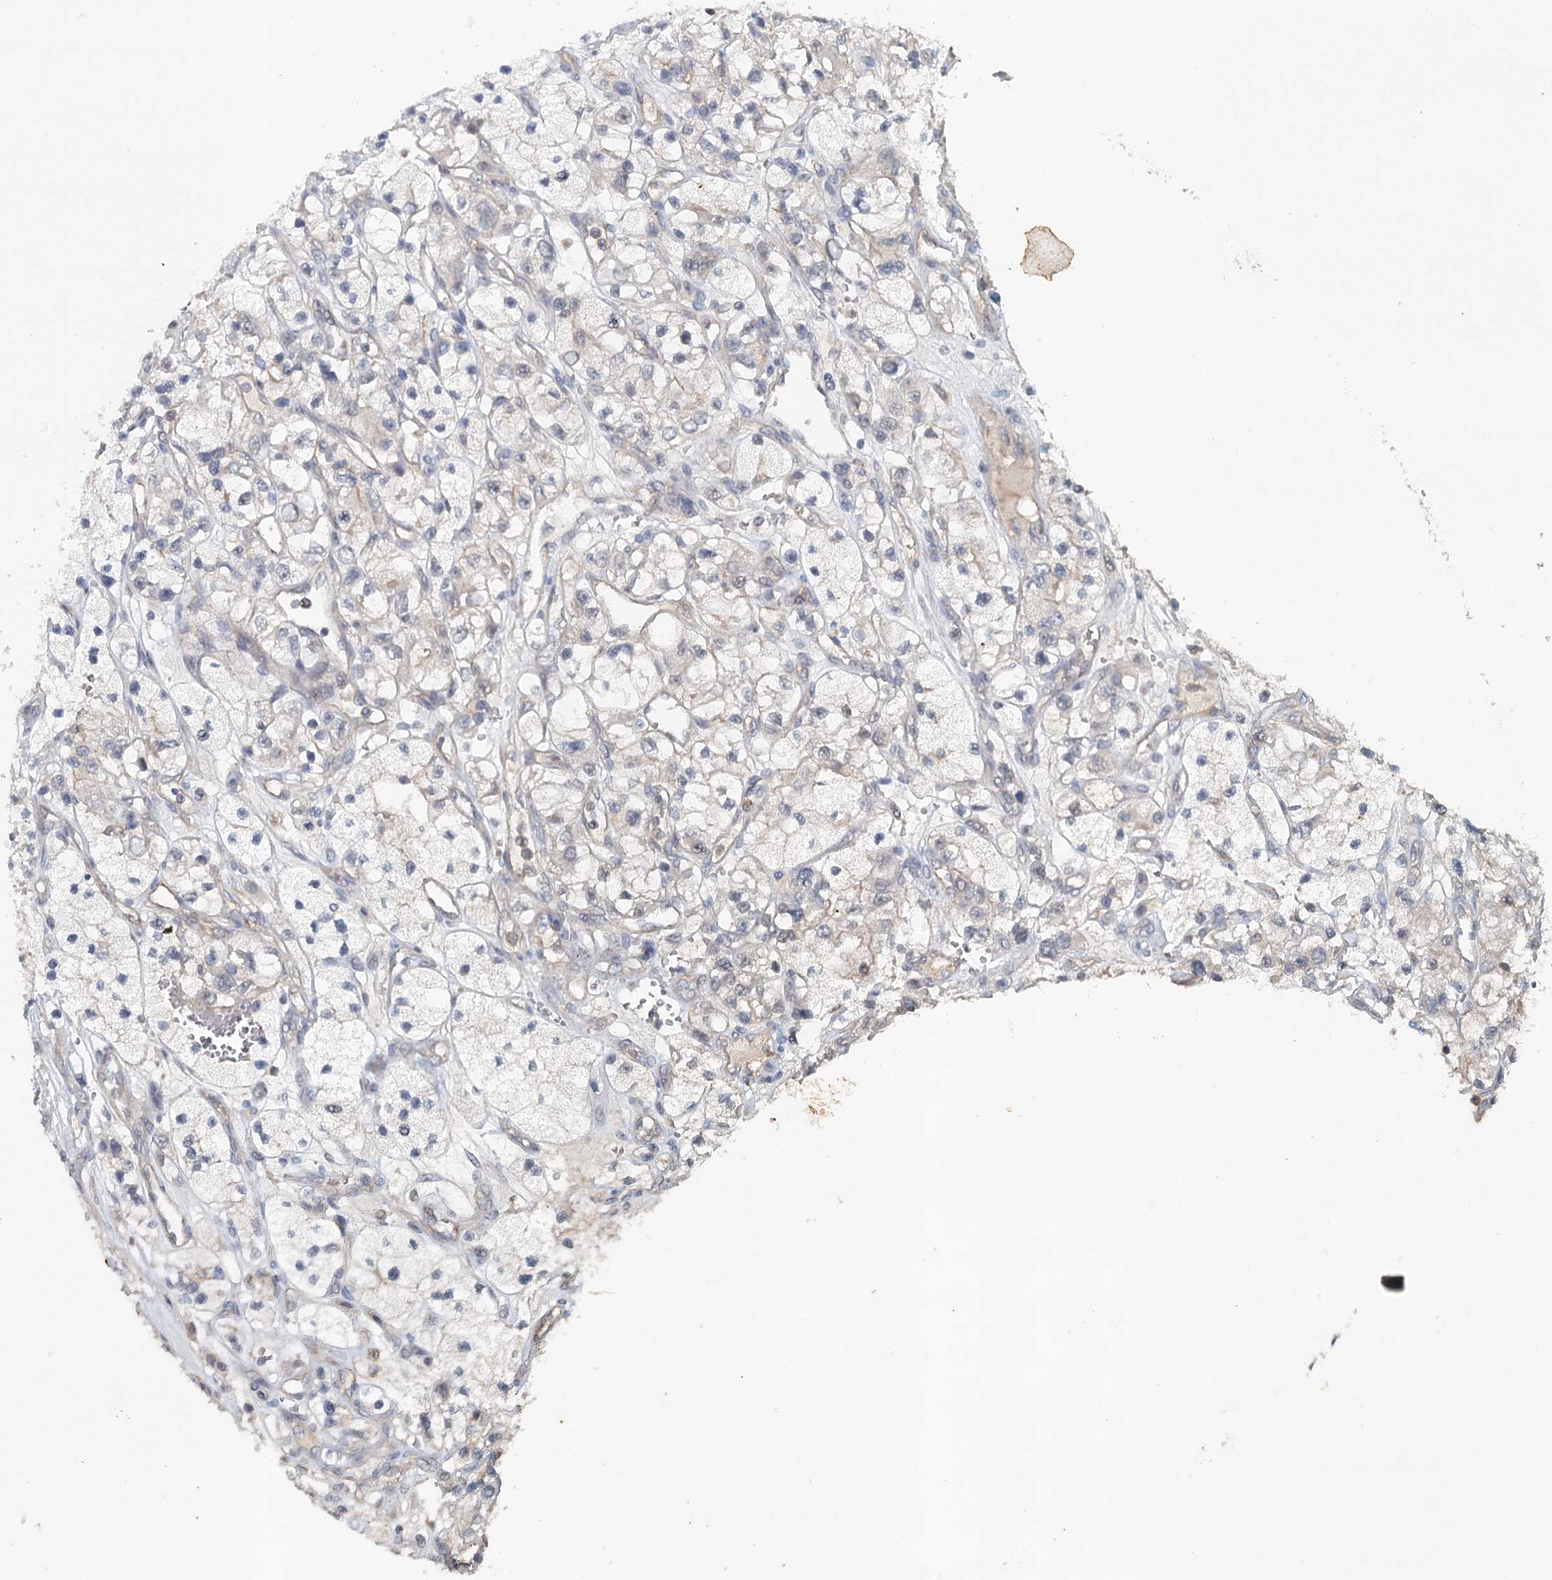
{"staining": {"intensity": "negative", "quantity": "none", "location": "none"}, "tissue": "renal cancer", "cell_type": "Tumor cells", "image_type": "cancer", "snomed": [{"axis": "morphology", "description": "Adenocarcinoma, NOS"}, {"axis": "topography", "description": "Kidney"}], "caption": "The histopathology image shows no staining of tumor cells in adenocarcinoma (renal). Nuclei are stained in blue.", "gene": "SYNPO", "patient": {"sex": "female", "age": 57}}